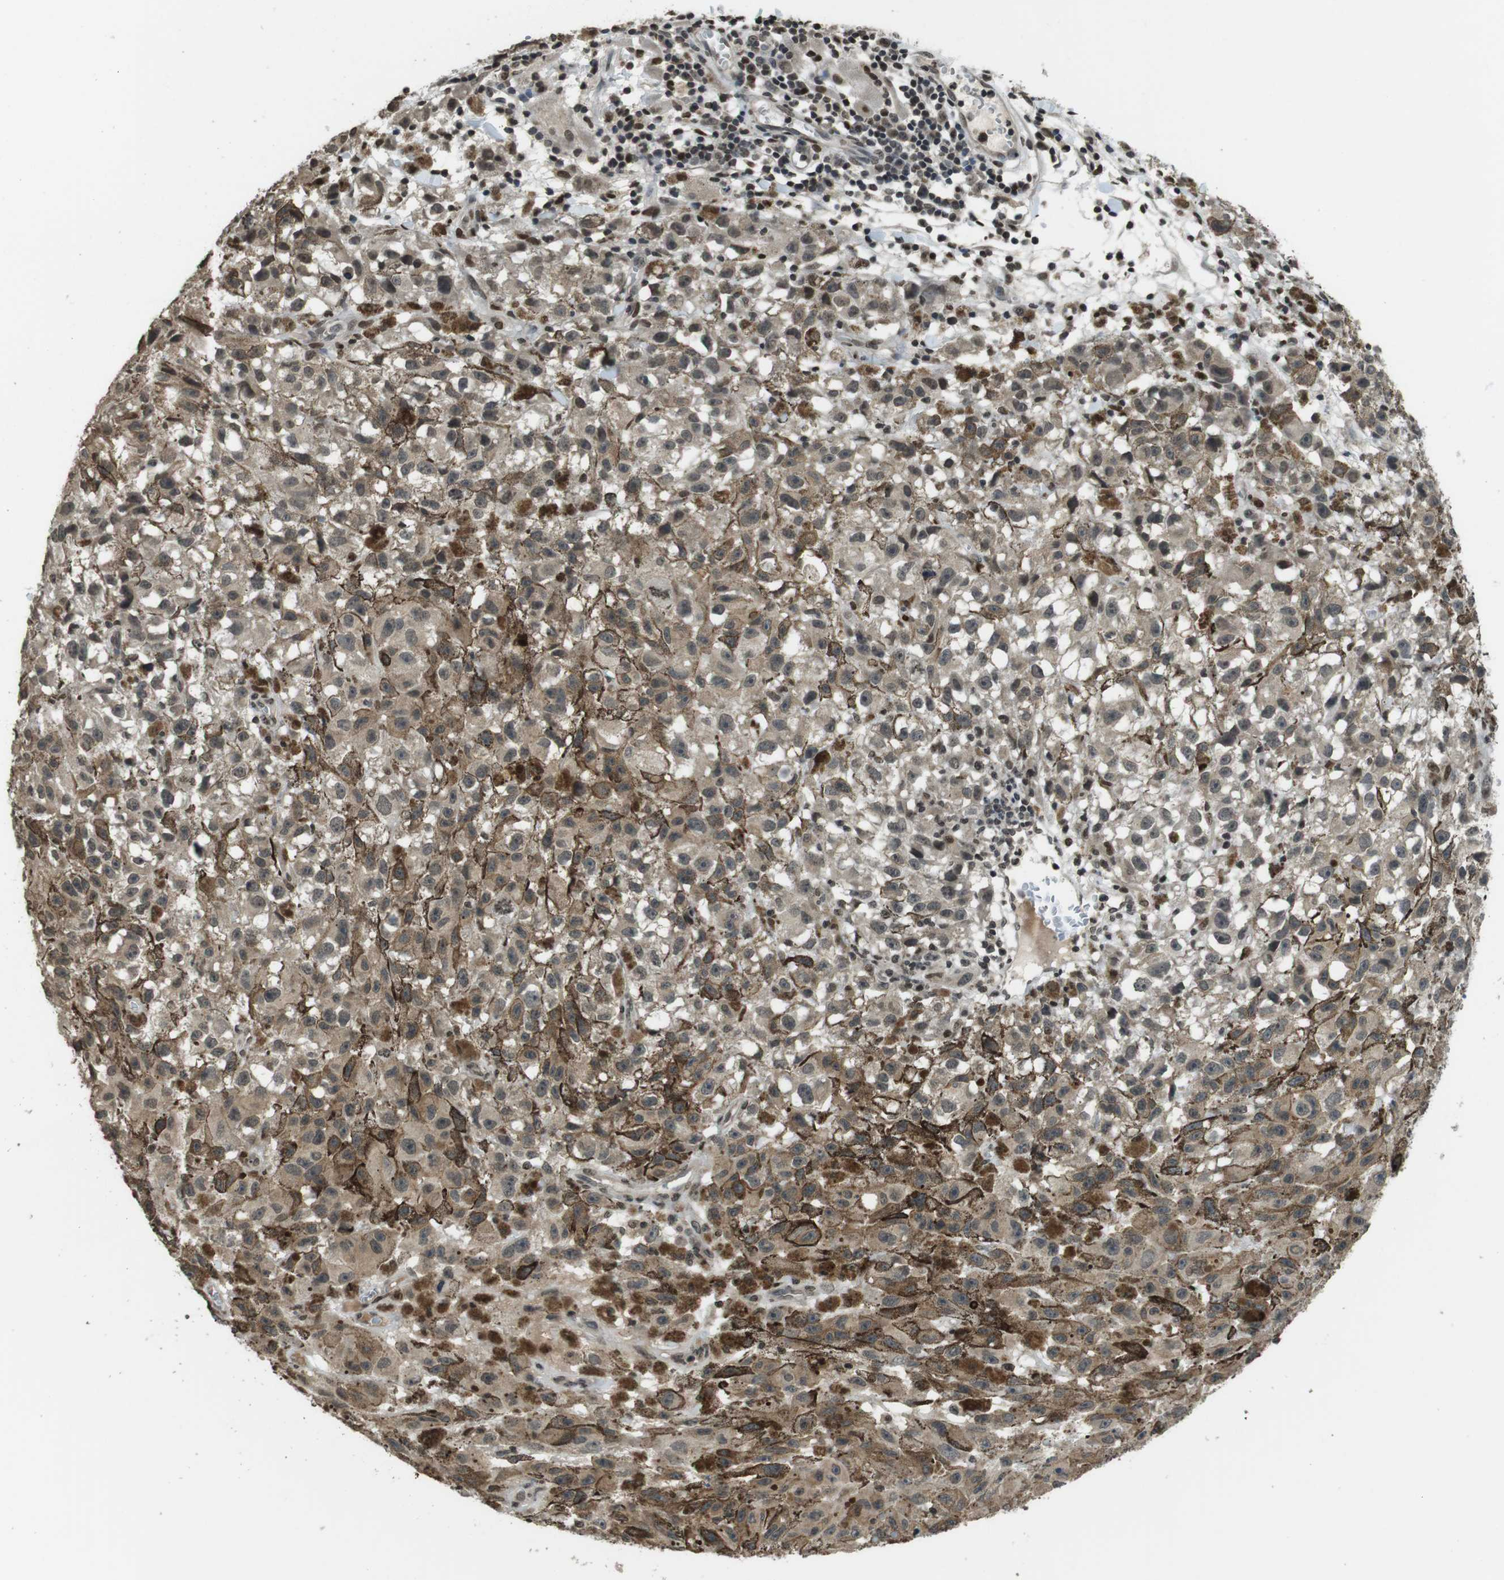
{"staining": {"intensity": "moderate", "quantity": "25%-75%", "location": "cytoplasmic/membranous"}, "tissue": "melanoma", "cell_type": "Tumor cells", "image_type": "cancer", "snomed": [{"axis": "morphology", "description": "Malignant melanoma, NOS"}, {"axis": "topography", "description": "Skin"}], "caption": "Tumor cells display medium levels of moderate cytoplasmic/membranous positivity in about 25%-75% of cells in human malignant melanoma. The protein of interest is shown in brown color, while the nuclei are stained blue.", "gene": "MAF", "patient": {"sex": "female", "age": 104}}